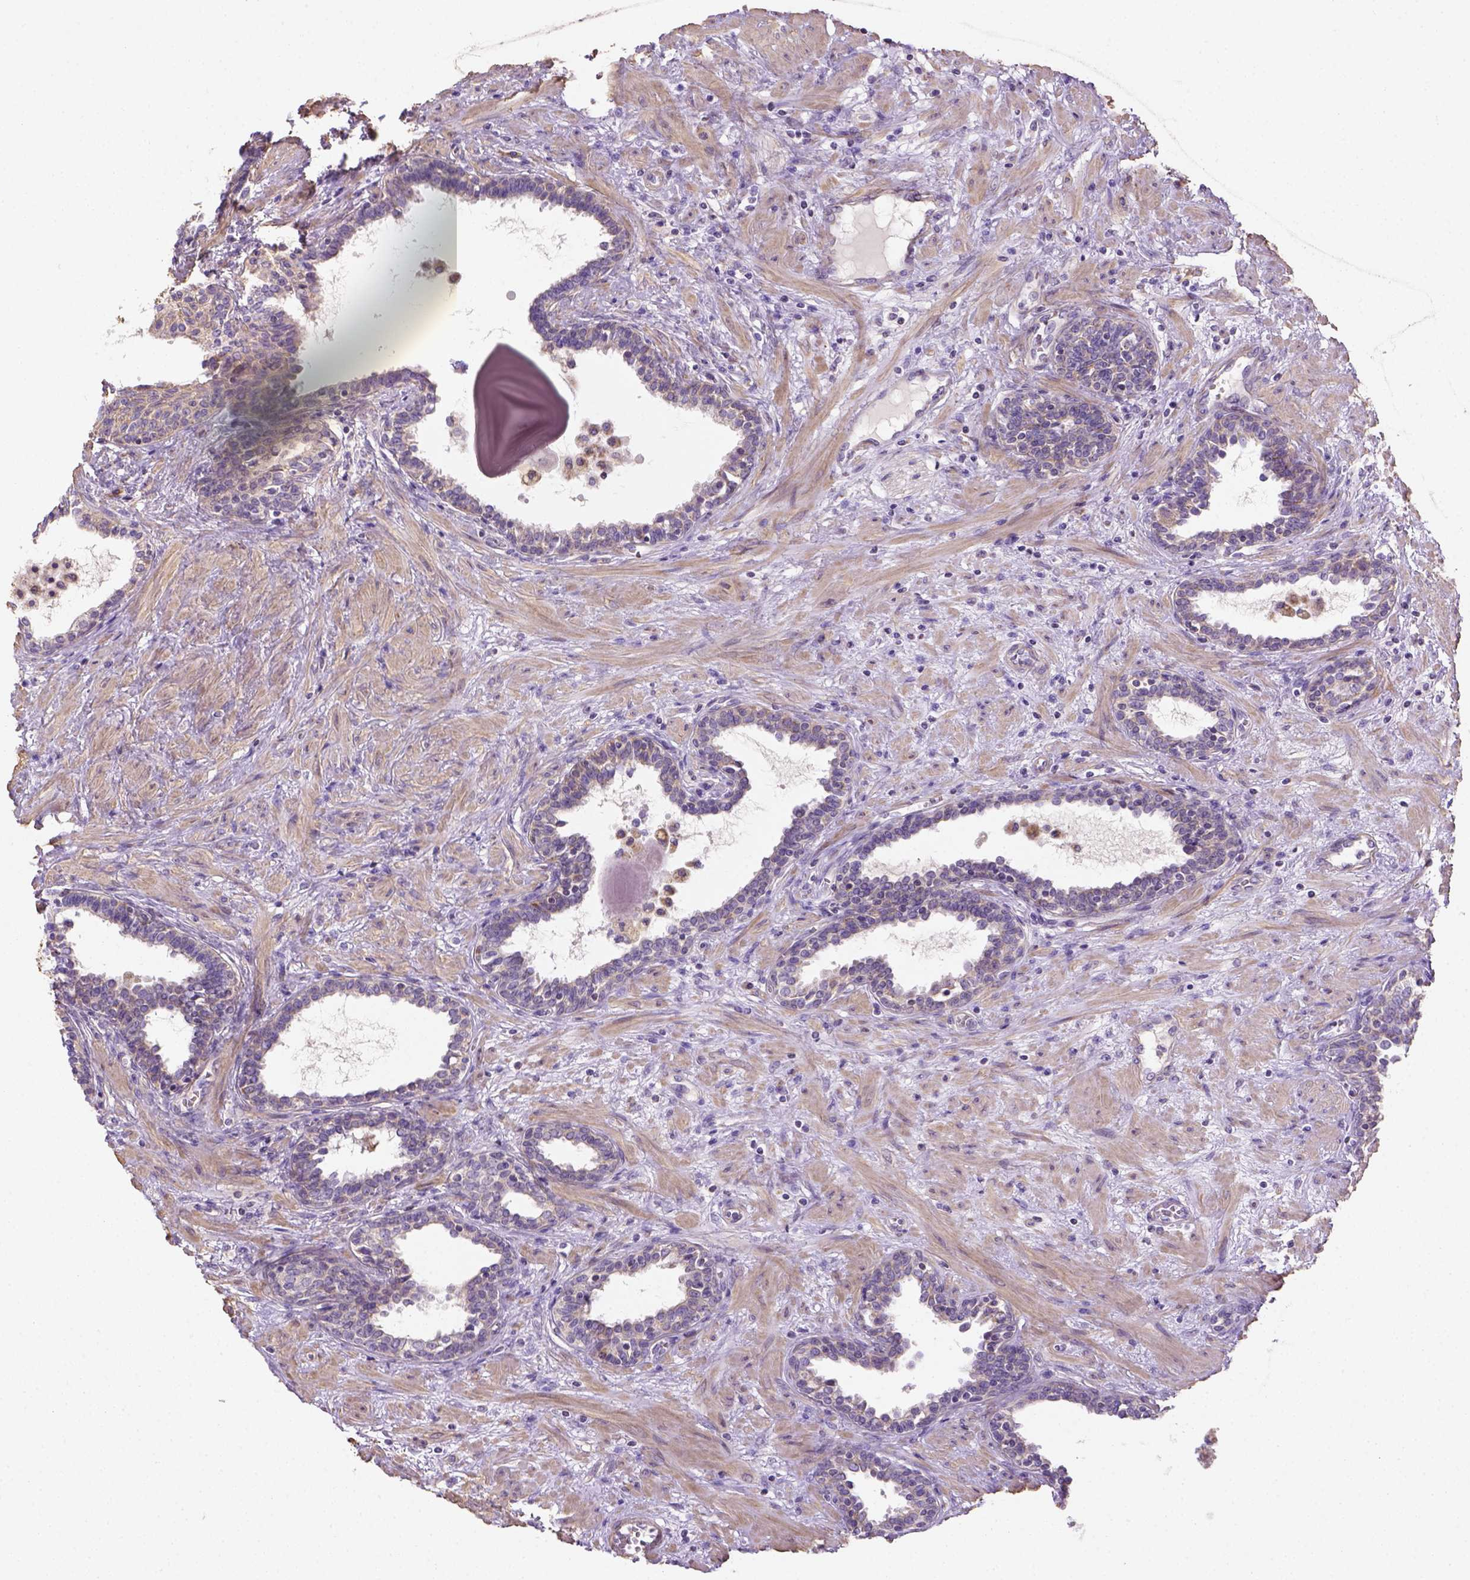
{"staining": {"intensity": "negative", "quantity": "none", "location": "none"}, "tissue": "prostate", "cell_type": "Glandular cells", "image_type": "normal", "snomed": [{"axis": "morphology", "description": "Normal tissue, NOS"}, {"axis": "topography", "description": "Prostate"}], "caption": "Immunohistochemistry micrograph of normal human prostate stained for a protein (brown), which reveals no expression in glandular cells.", "gene": "HTRA1", "patient": {"sex": "male", "age": 55}}